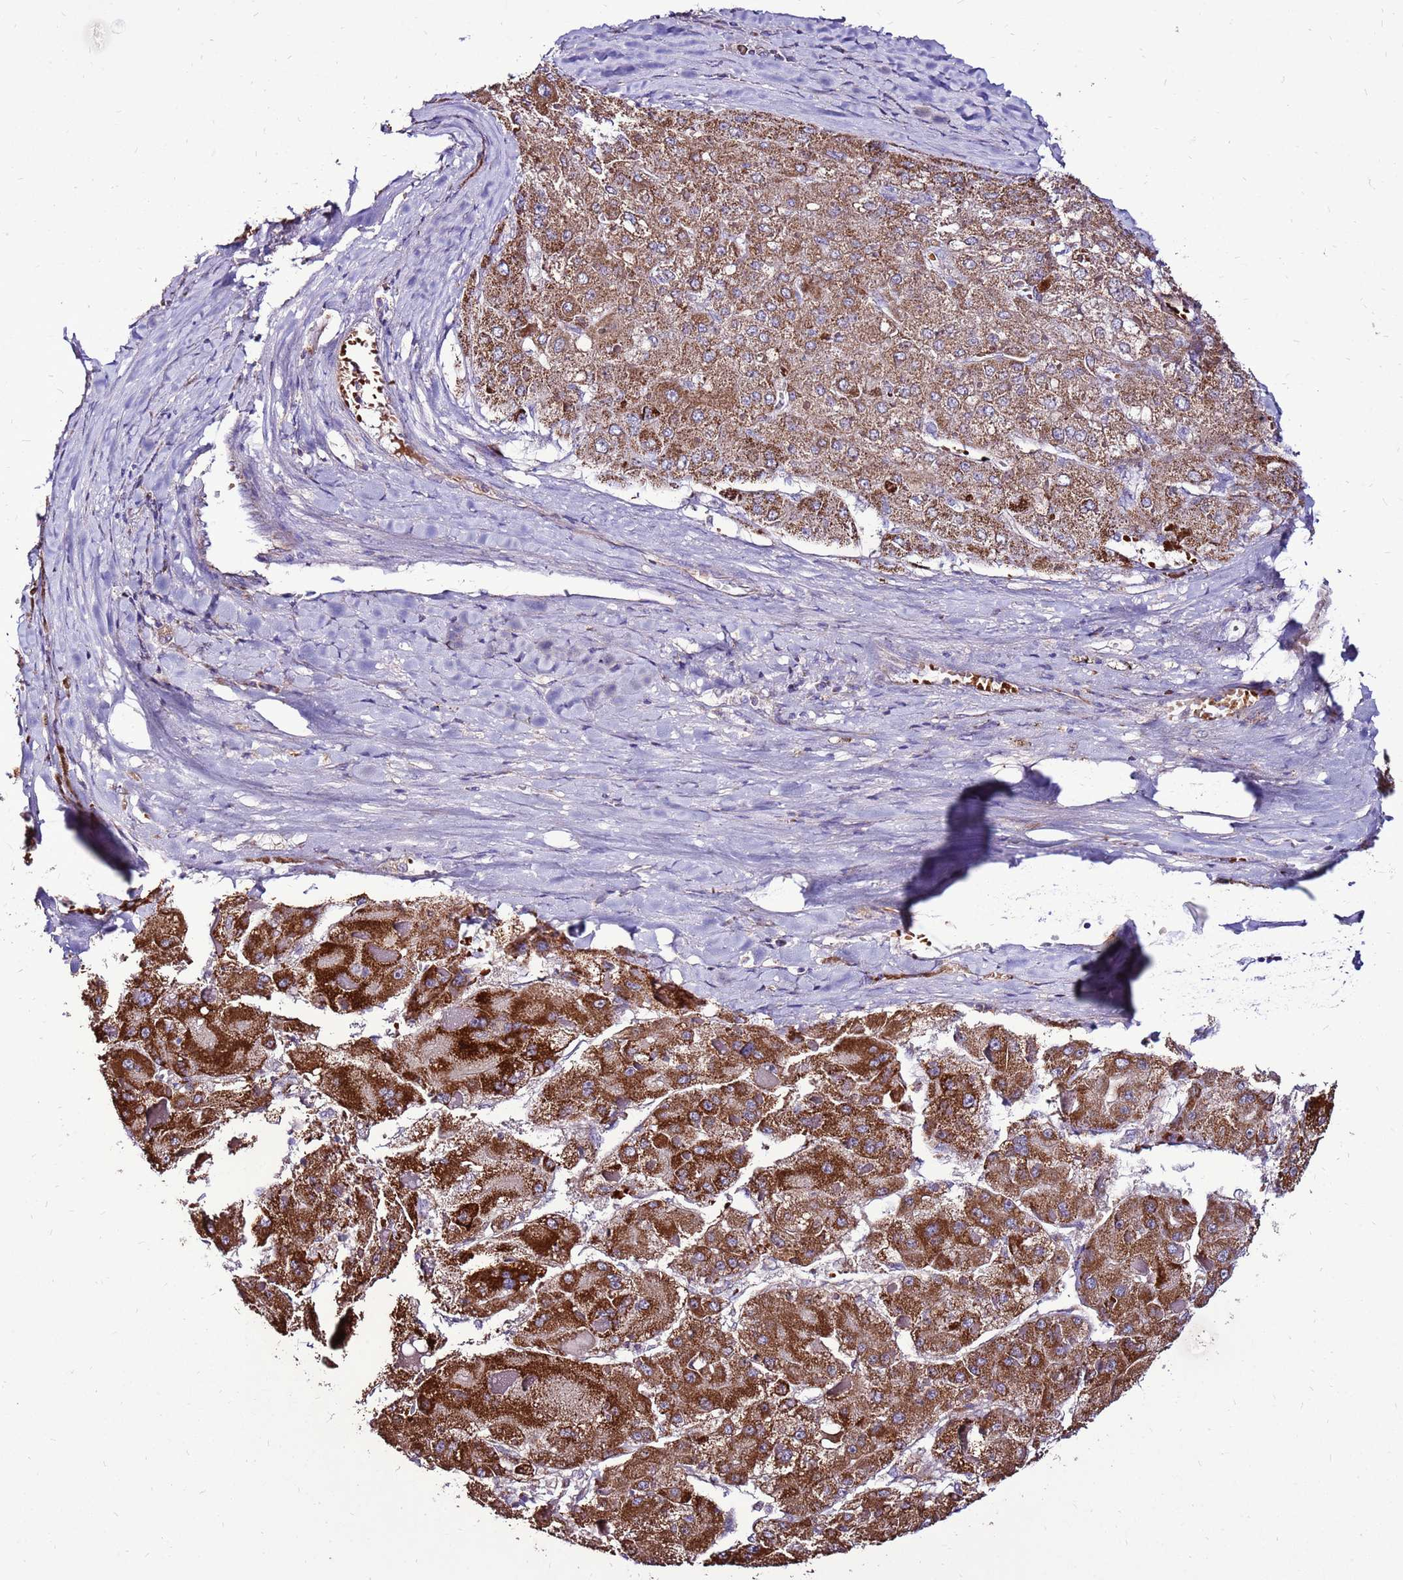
{"staining": {"intensity": "strong", "quantity": ">75%", "location": "cytoplasmic/membranous"}, "tissue": "liver cancer", "cell_type": "Tumor cells", "image_type": "cancer", "snomed": [{"axis": "morphology", "description": "Carcinoma, Hepatocellular, NOS"}, {"axis": "topography", "description": "Liver"}], "caption": "Strong cytoplasmic/membranous staining for a protein is identified in approximately >75% of tumor cells of hepatocellular carcinoma (liver) using immunohistochemistry.", "gene": "SPSB3", "patient": {"sex": "female", "age": 73}}